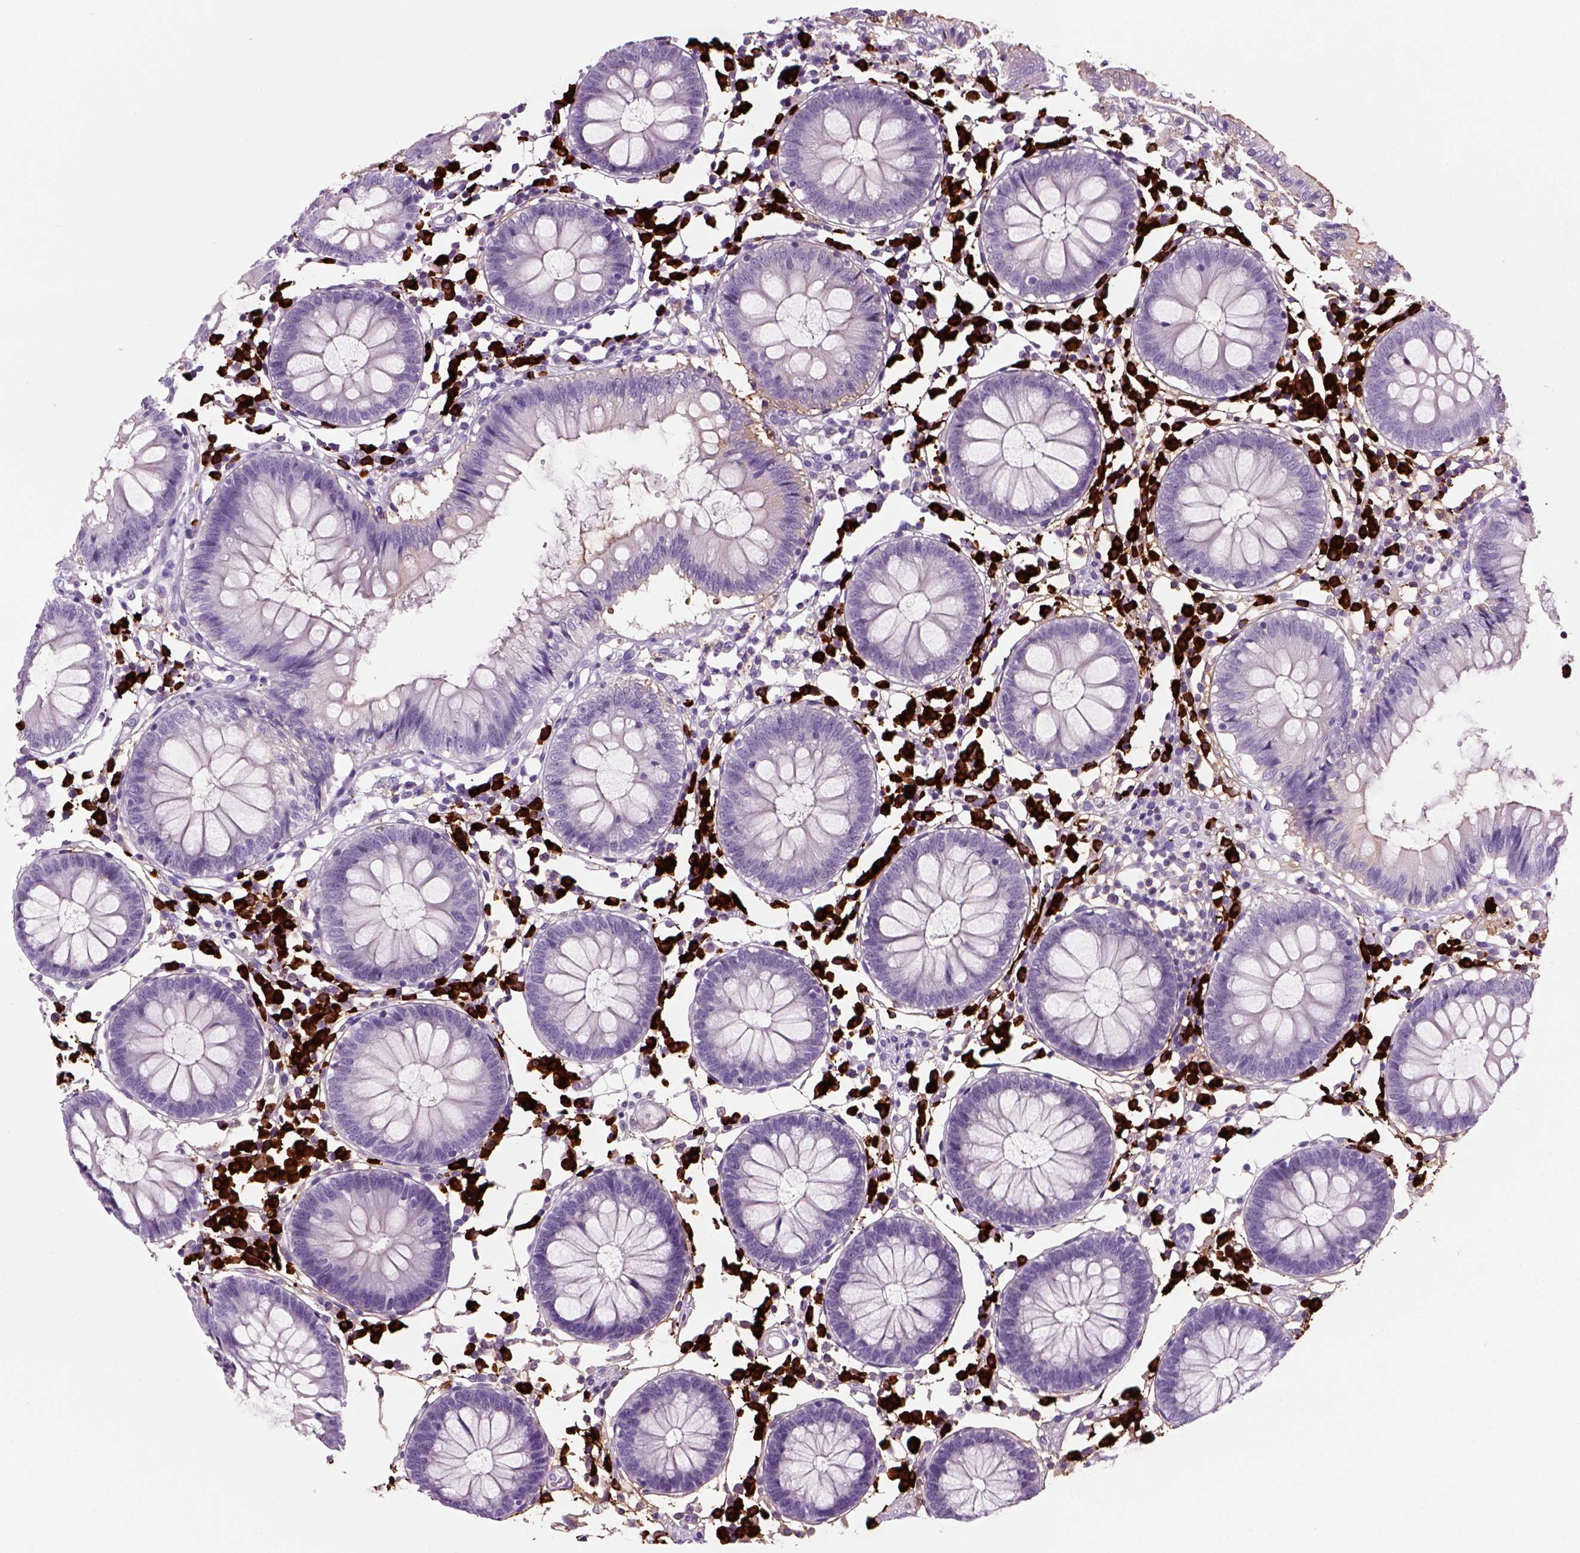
{"staining": {"intensity": "negative", "quantity": "none", "location": "none"}, "tissue": "colon", "cell_type": "Endothelial cells", "image_type": "normal", "snomed": [{"axis": "morphology", "description": "Normal tissue, NOS"}, {"axis": "morphology", "description": "Adenocarcinoma, NOS"}, {"axis": "topography", "description": "Colon"}], "caption": "Immunohistochemistry image of normal colon stained for a protein (brown), which demonstrates no expression in endothelial cells. (Stains: DAB (3,3'-diaminobenzidine) immunohistochemistry with hematoxylin counter stain, Microscopy: brightfield microscopy at high magnification).", "gene": "MZB1", "patient": {"sex": "male", "age": 83}}